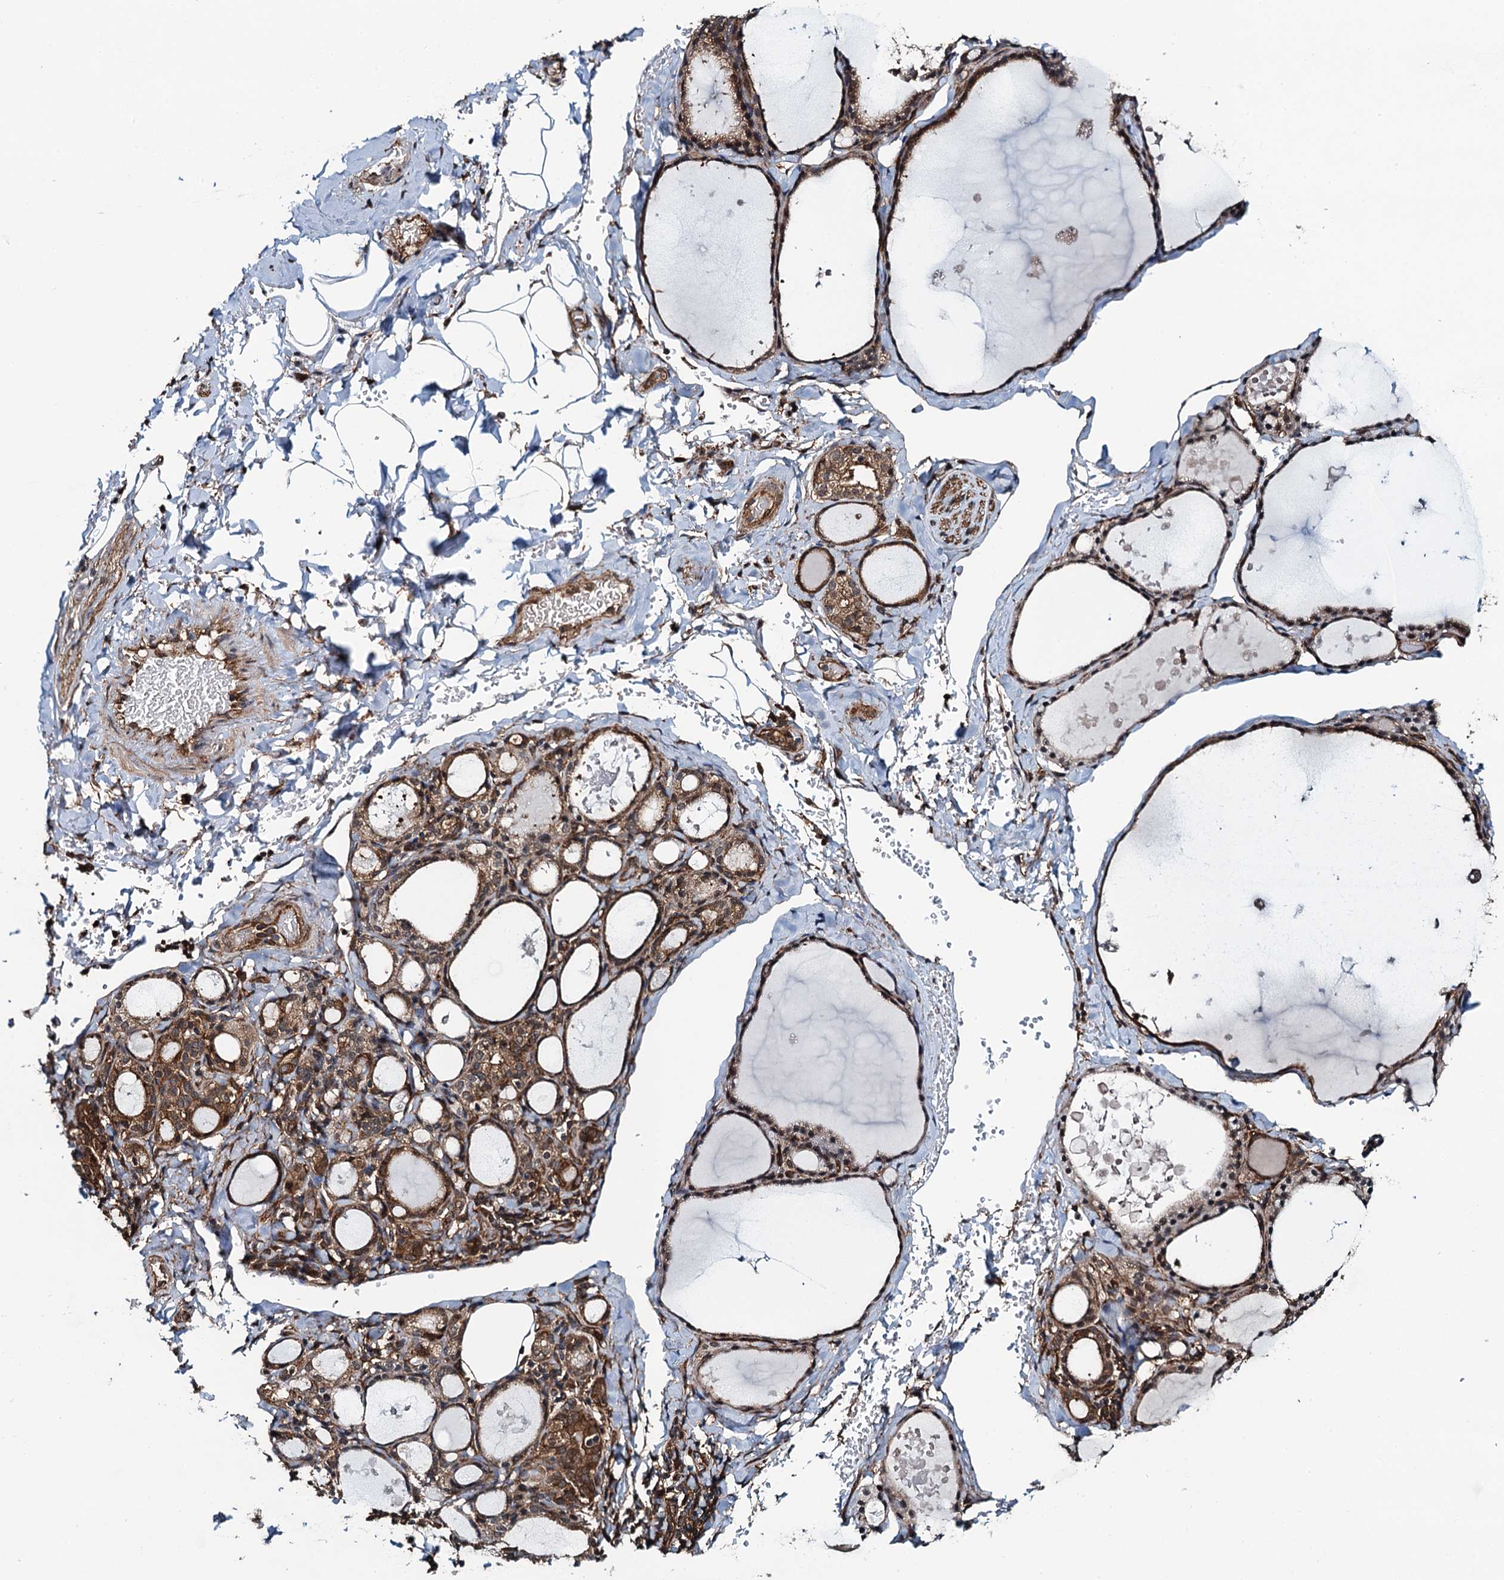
{"staining": {"intensity": "moderate", "quantity": ">75%", "location": "cytoplasmic/membranous"}, "tissue": "thyroid gland", "cell_type": "Glandular cells", "image_type": "normal", "snomed": [{"axis": "morphology", "description": "Normal tissue, NOS"}, {"axis": "topography", "description": "Thyroid gland"}], "caption": "High-power microscopy captured an immunohistochemistry (IHC) image of normal thyroid gland, revealing moderate cytoplasmic/membranous positivity in about >75% of glandular cells.", "gene": "WHAMM", "patient": {"sex": "male", "age": 56}}